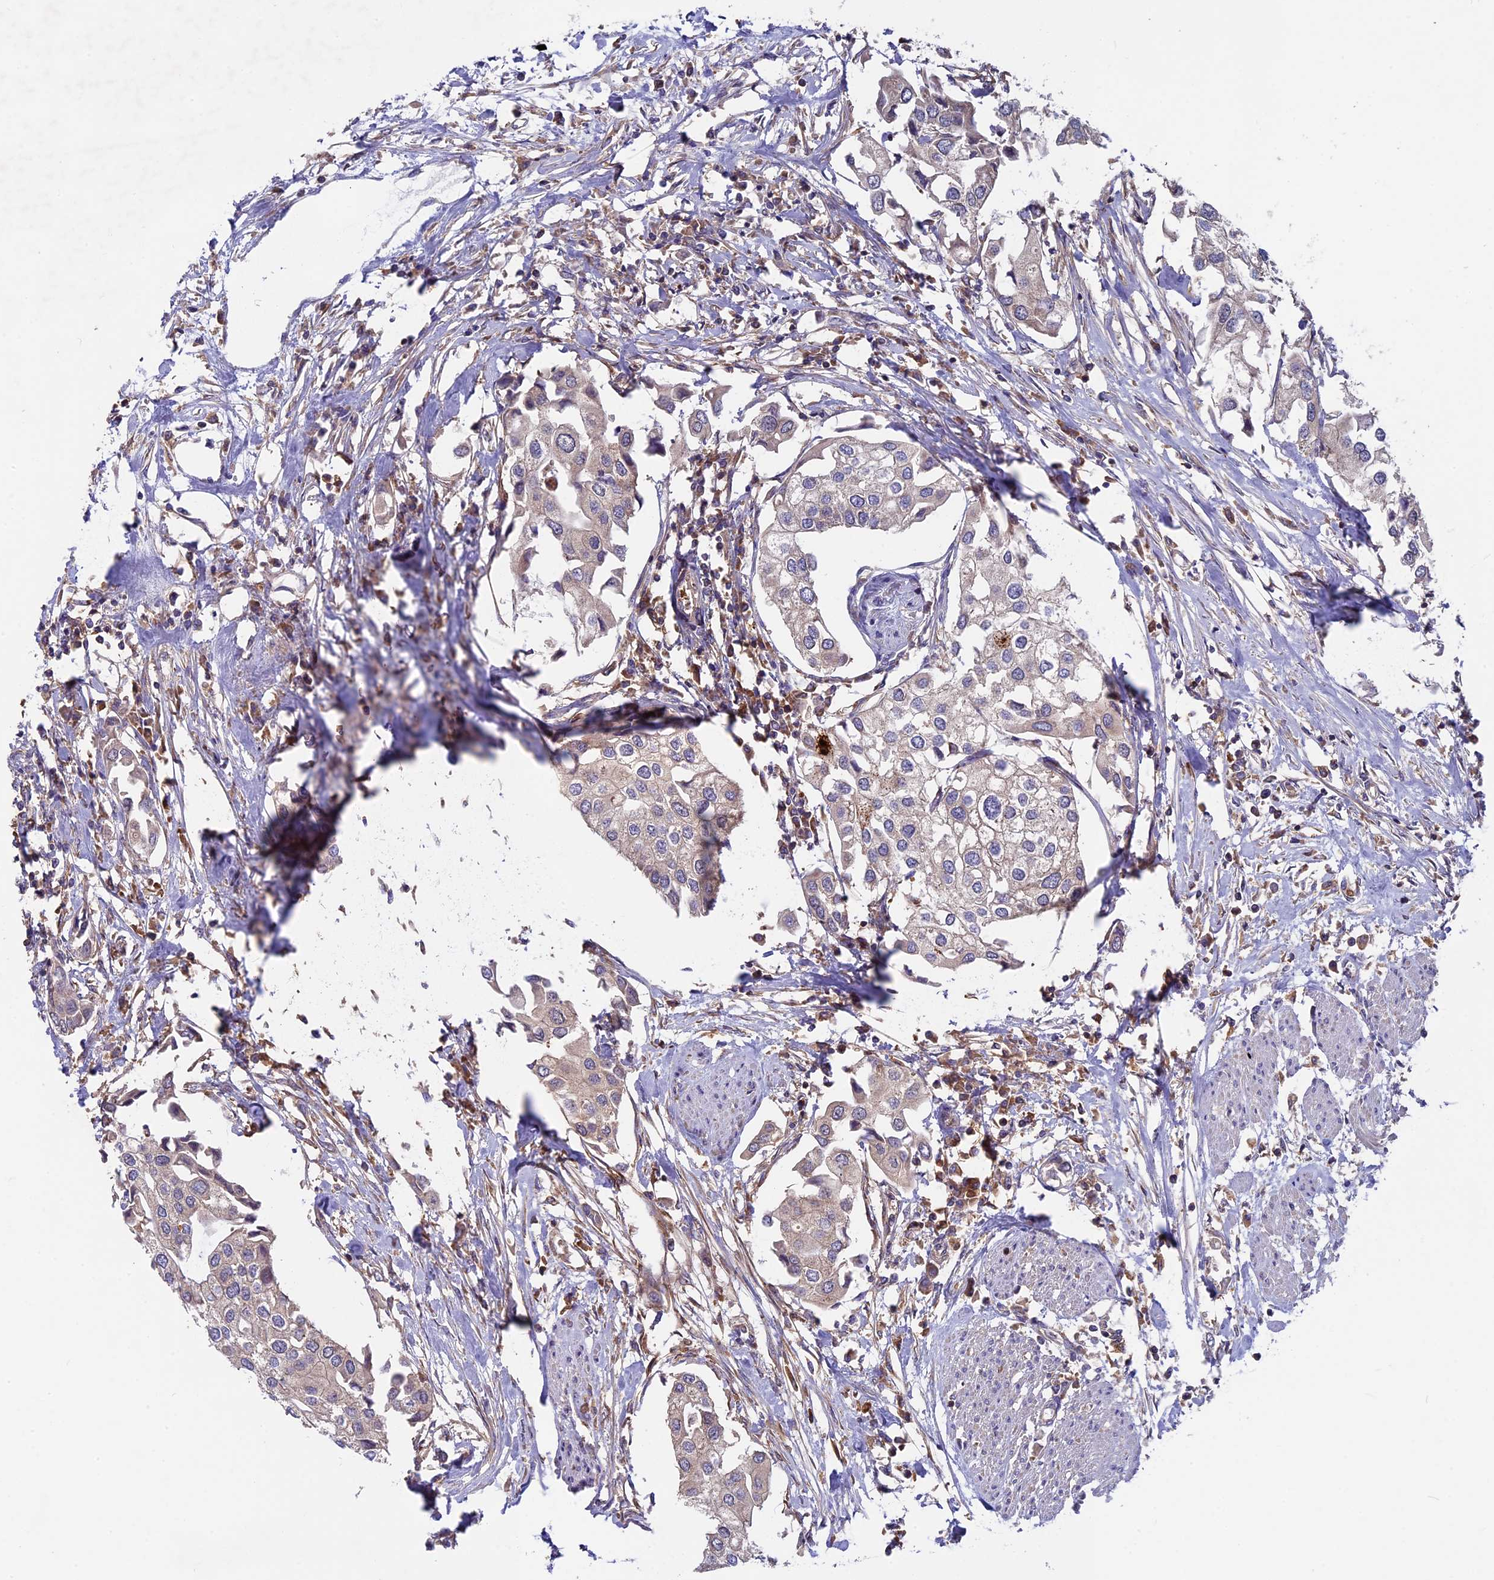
{"staining": {"intensity": "weak", "quantity": "<25%", "location": "cytoplasmic/membranous"}, "tissue": "urothelial cancer", "cell_type": "Tumor cells", "image_type": "cancer", "snomed": [{"axis": "morphology", "description": "Urothelial carcinoma, High grade"}, {"axis": "topography", "description": "Urinary bladder"}], "caption": "A photomicrograph of human urothelial cancer is negative for staining in tumor cells.", "gene": "MYO9B", "patient": {"sex": "male", "age": 64}}